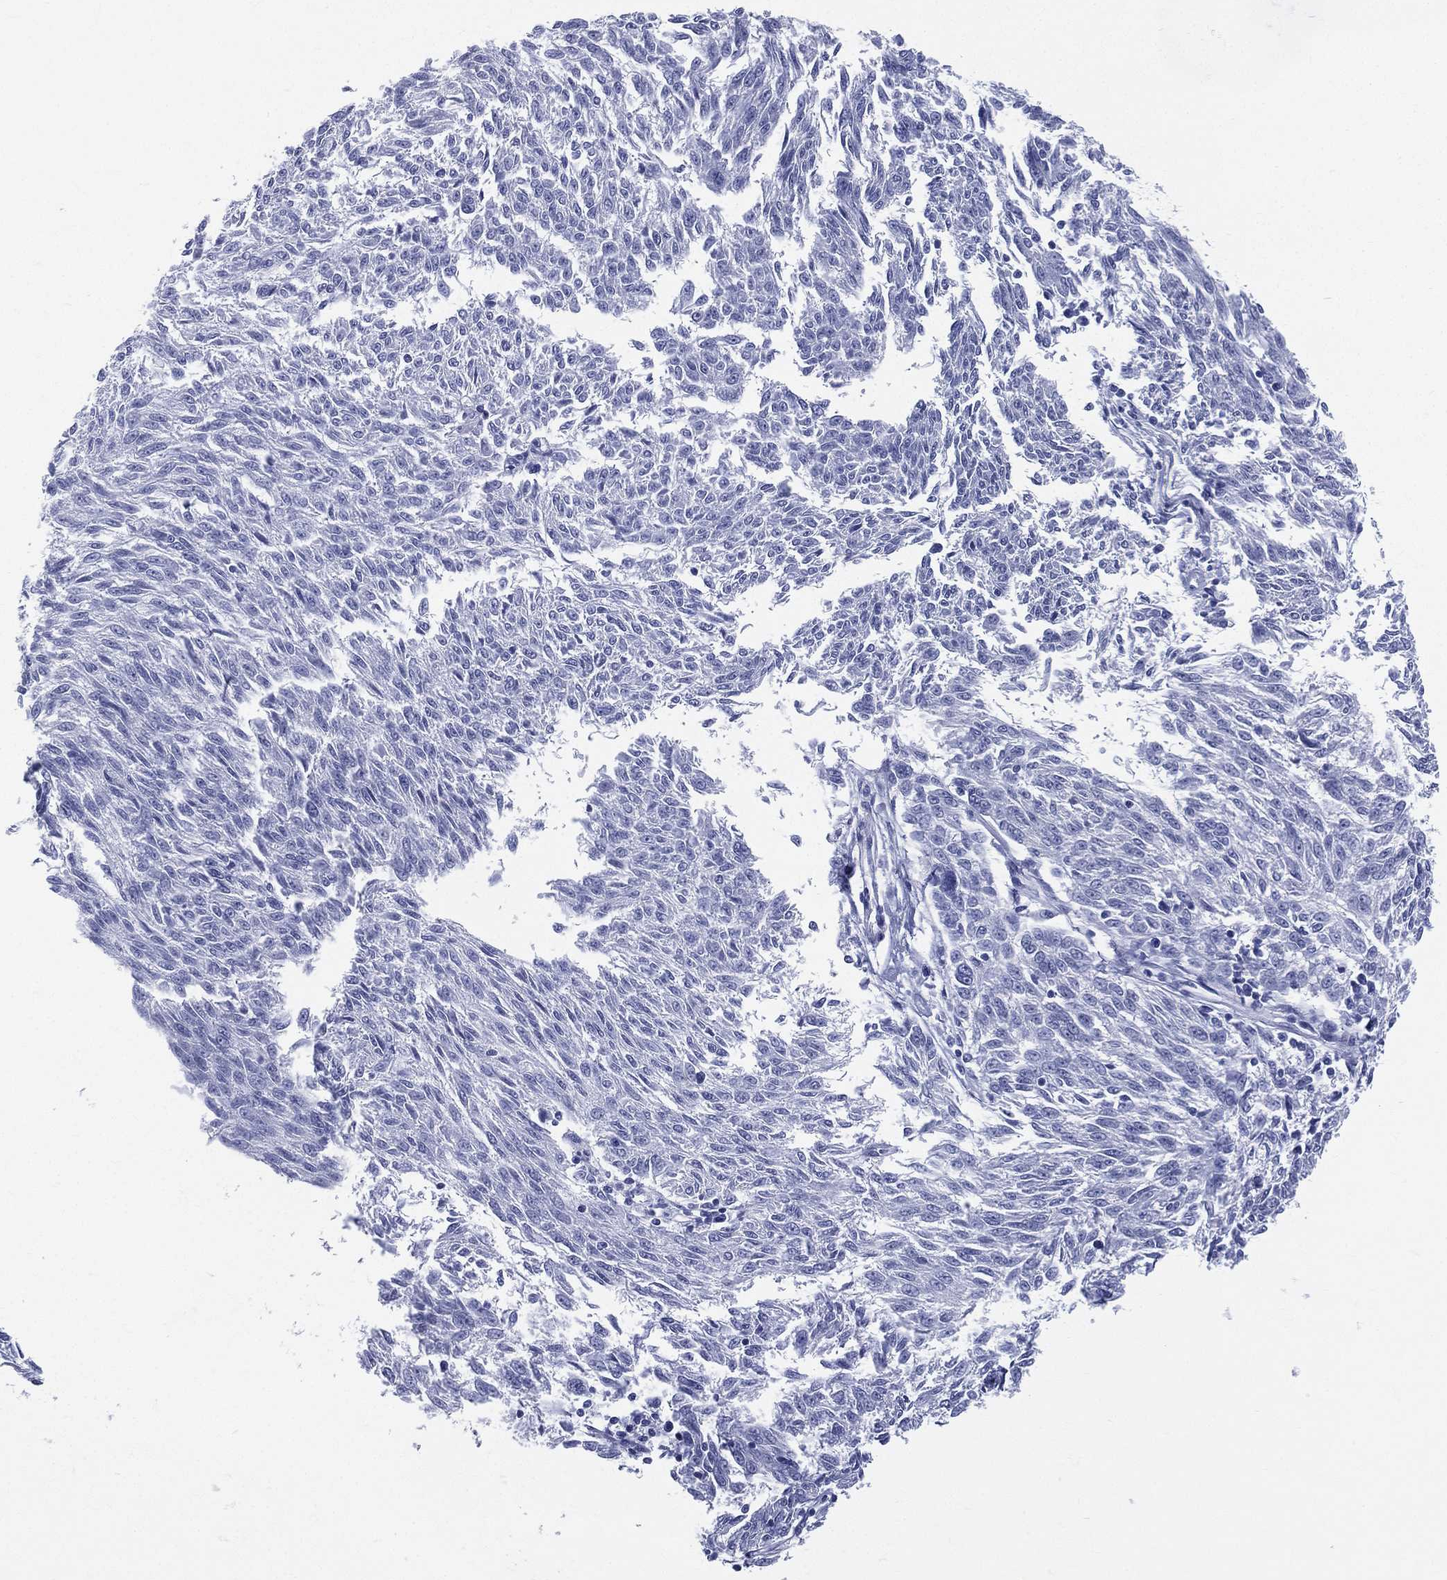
{"staining": {"intensity": "negative", "quantity": "none", "location": "none"}, "tissue": "melanoma", "cell_type": "Tumor cells", "image_type": "cancer", "snomed": [{"axis": "morphology", "description": "Malignant melanoma, NOS"}, {"axis": "topography", "description": "Skin"}], "caption": "There is no significant expression in tumor cells of melanoma.", "gene": "ETNPPL", "patient": {"sex": "female", "age": 72}}